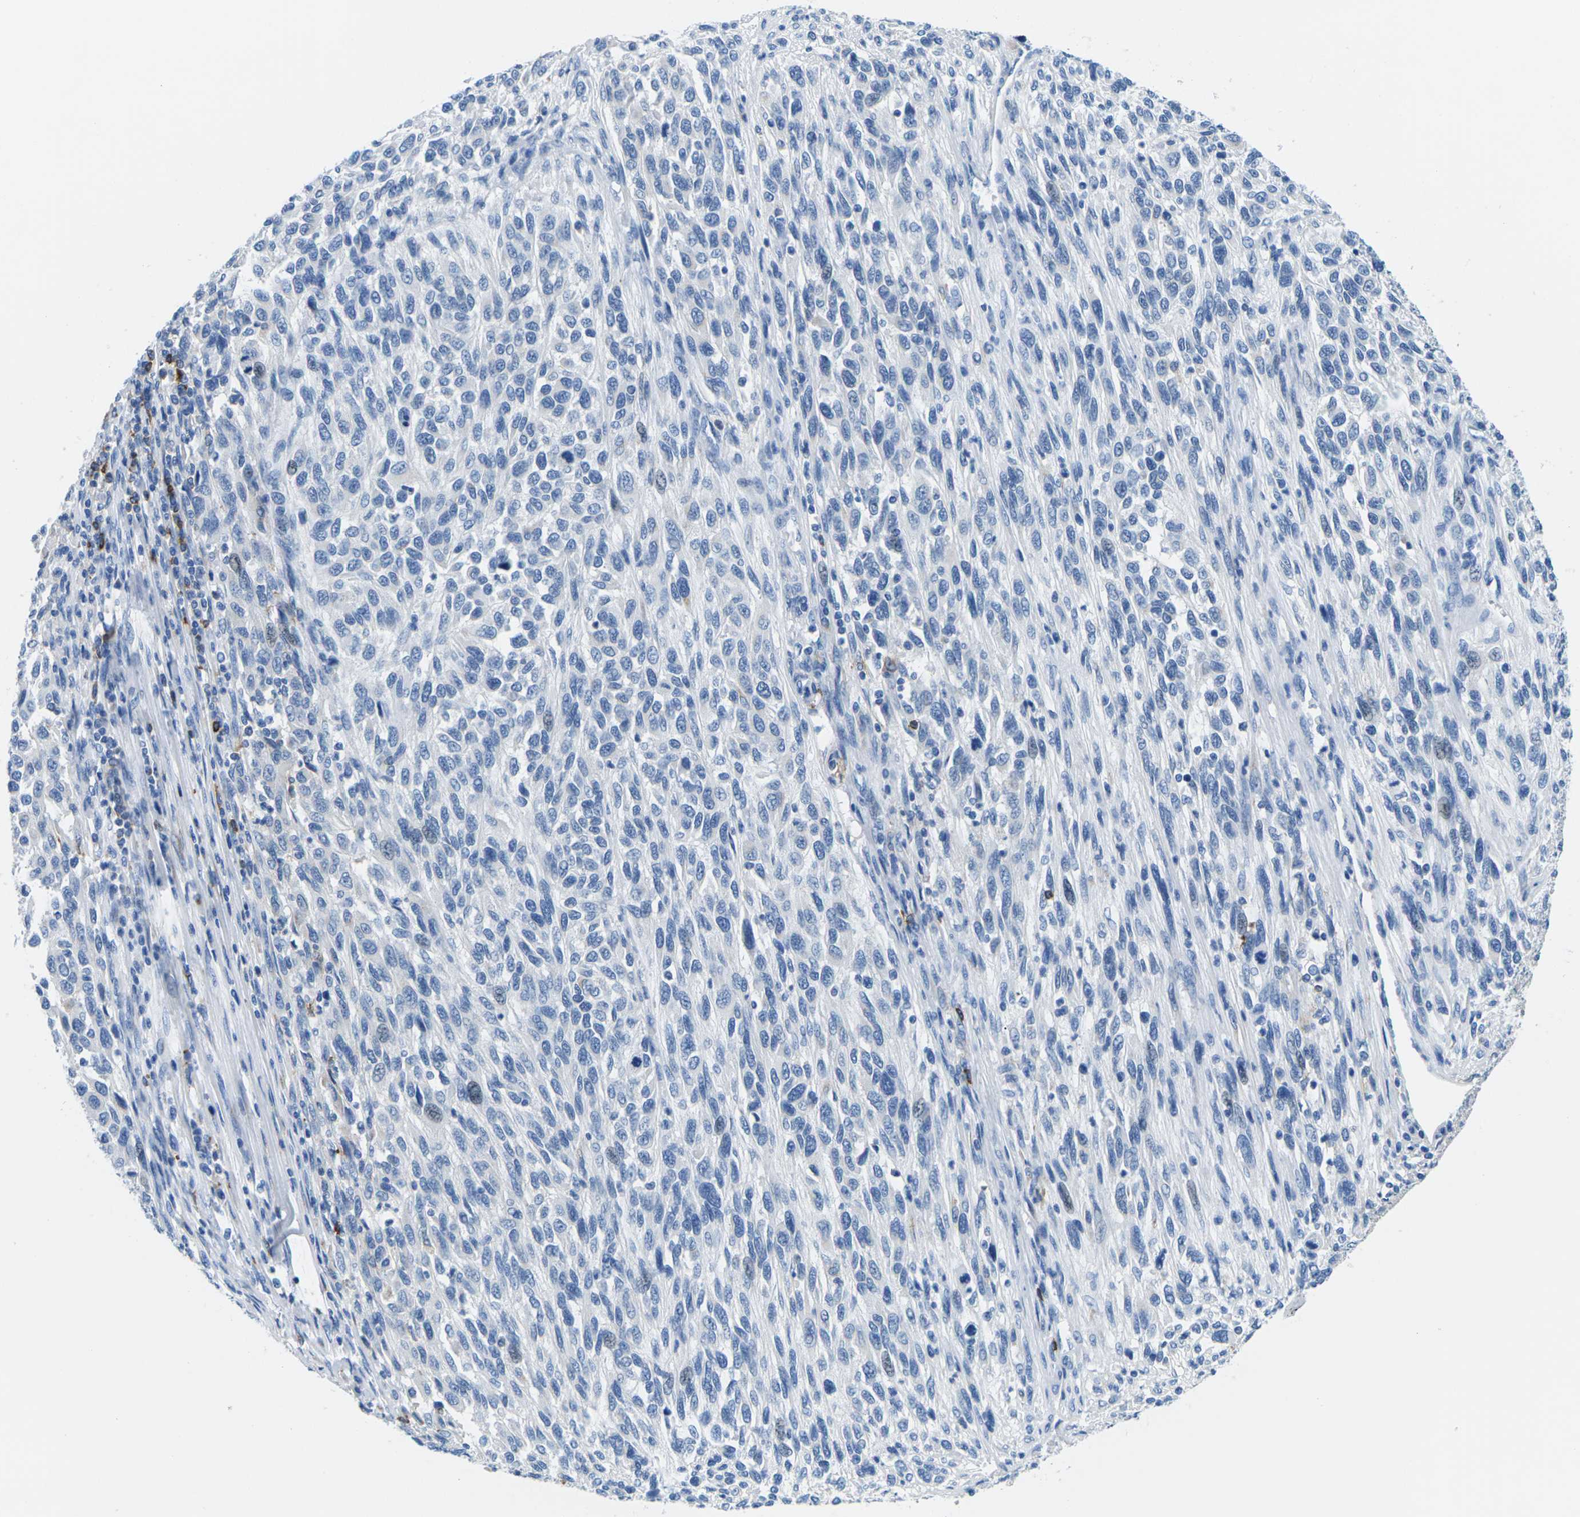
{"staining": {"intensity": "negative", "quantity": "none", "location": "none"}, "tissue": "melanoma", "cell_type": "Tumor cells", "image_type": "cancer", "snomed": [{"axis": "morphology", "description": "Malignant melanoma, Metastatic site"}, {"axis": "topography", "description": "Lymph node"}], "caption": "Immunohistochemistry (IHC) of human melanoma displays no expression in tumor cells.", "gene": "SYNGR2", "patient": {"sex": "male", "age": 61}}